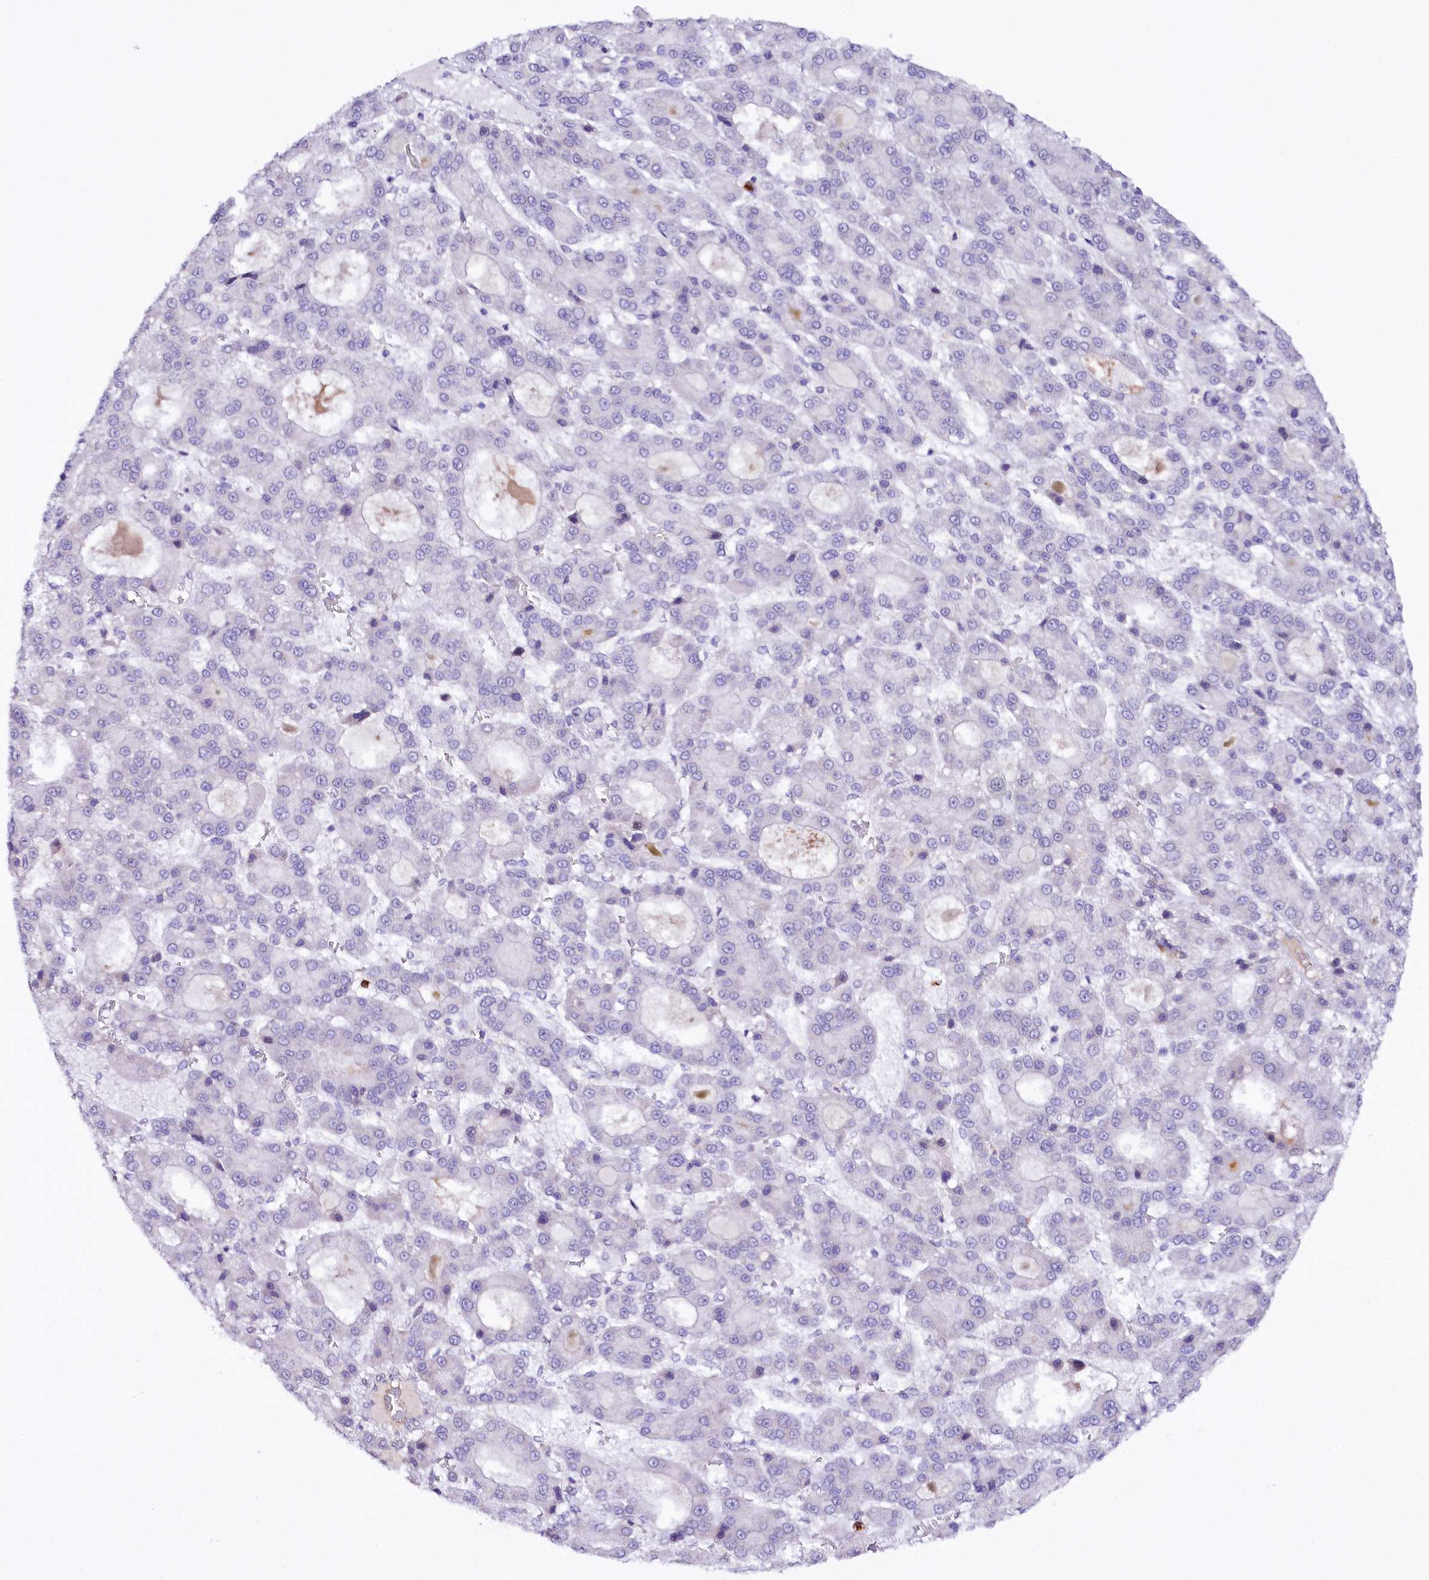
{"staining": {"intensity": "negative", "quantity": "none", "location": "none"}, "tissue": "liver cancer", "cell_type": "Tumor cells", "image_type": "cancer", "snomed": [{"axis": "morphology", "description": "Carcinoma, Hepatocellular, NOS"}, {"axis": "topography", "description": "Liver"}], "caption": "There is no significant expression in tumor cells of hepatocellular carcinoma (liver).", "gene": "ZNF226", "patient": {"sex": "male", "age": 70}}